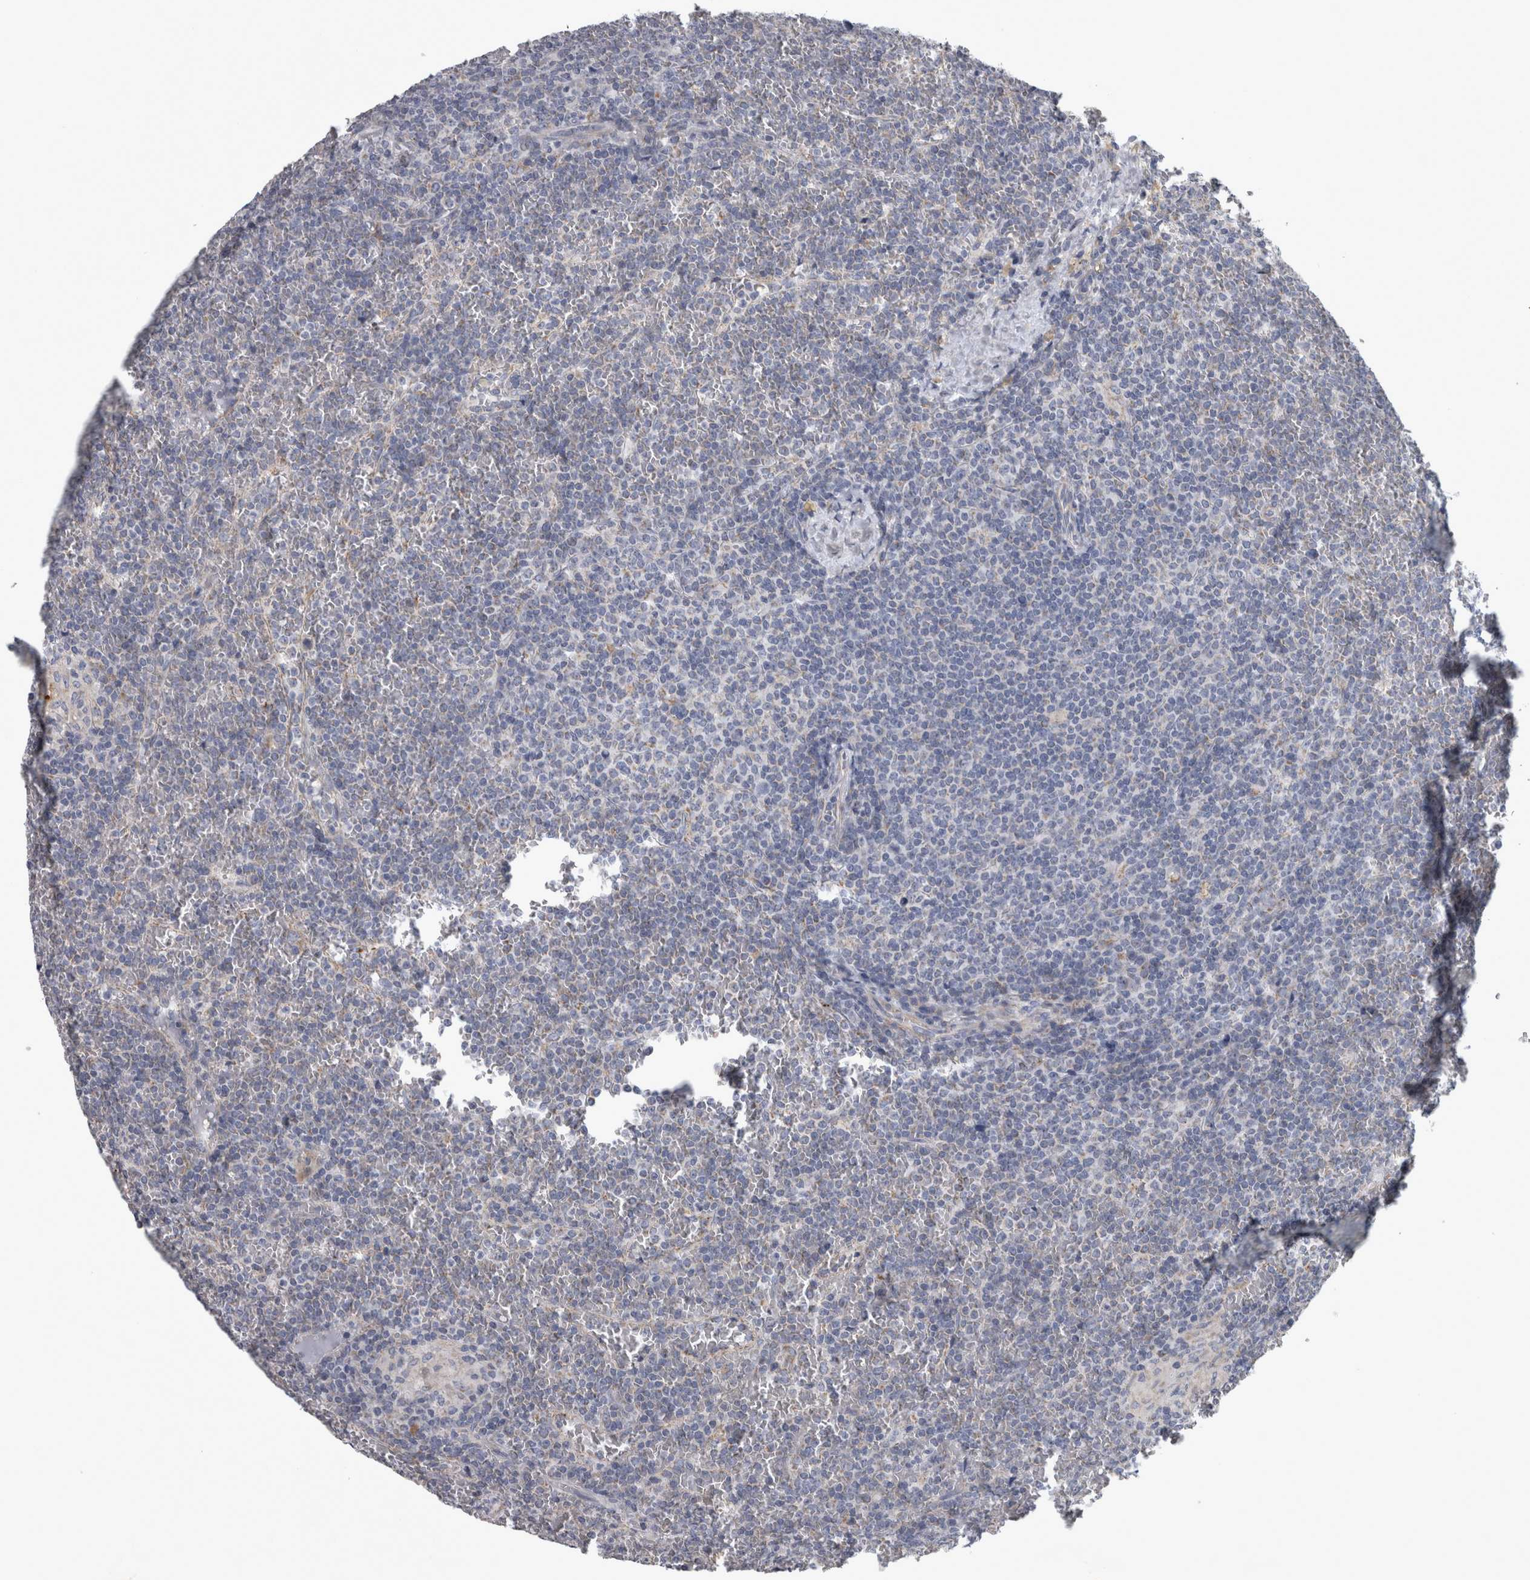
{"staining": {"intensity": "negative", "quantity": "none", "location": "none"}, "tissue": "lymphoma", "cell_type": "Tumor cells", "image_type": "cancer", "snomed": [{"axis": "morphology", "description": "Malignant lymphoma, non-Hodgkin's type, Low grade"}, {"axis": "topography", "description": "Spleen"}], "caption": "Image shows no protein expression in tumor cells of lymphoma tissue.", "gene": "DBT", "patient": {"sex": "female", "age": 19}}